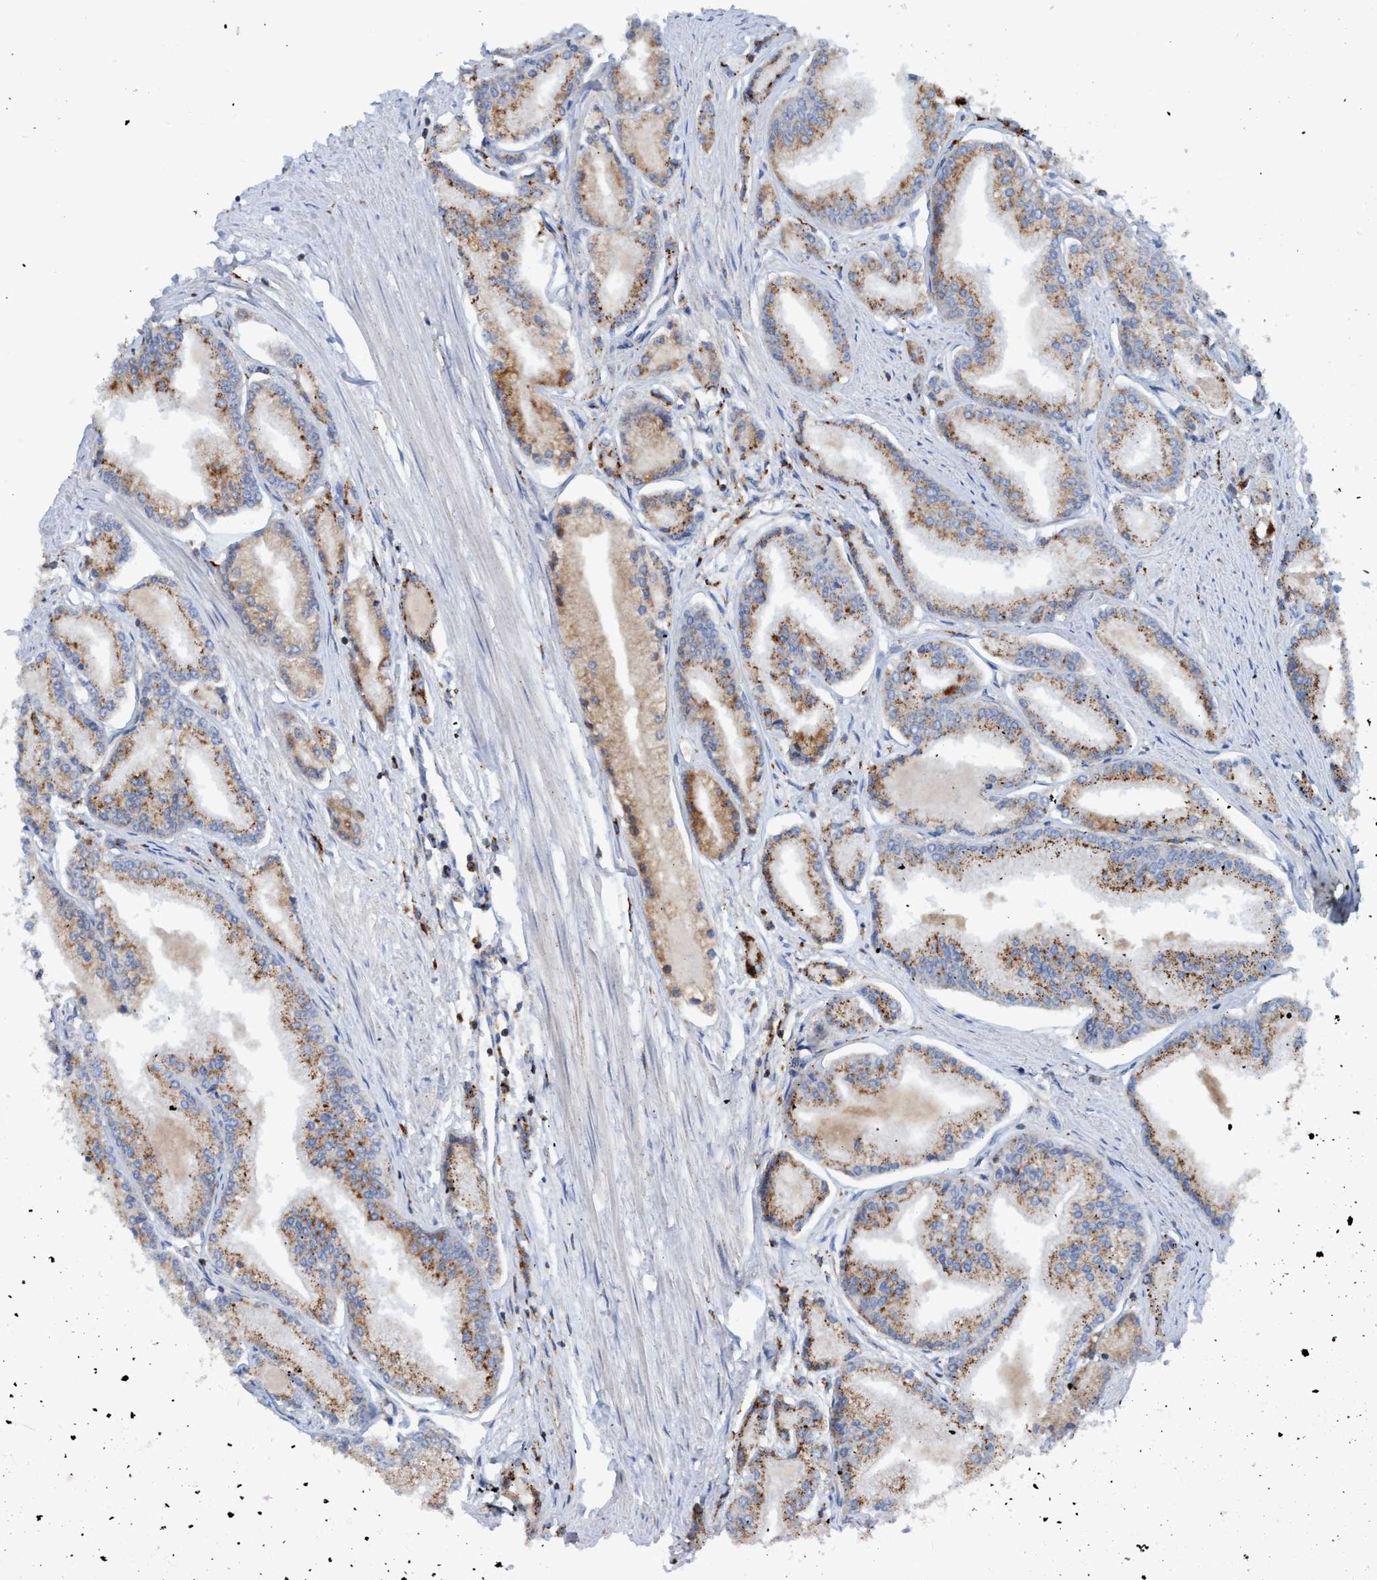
{"staining": {"intensity": "moderate", "quantity": ">75%", "location": "cytoplasmic/membranous"}, "tissue": "prostate cancer", "cell_type": "Tumor cells", "image_type": "cancer", "snomed": [{"axis": "morphology", "description": "Adenocarcinoma, Low grade"}, {"axis": "topography", "description": "Prostate"}], "caption": "The micrograph displays a brown stain indicating the presence of a protein in the cytoplasmic/membranous of tumor cells in prostate cancer.", "gene": "TRIM65", "patient": {"sex": "male", "age": 52}}